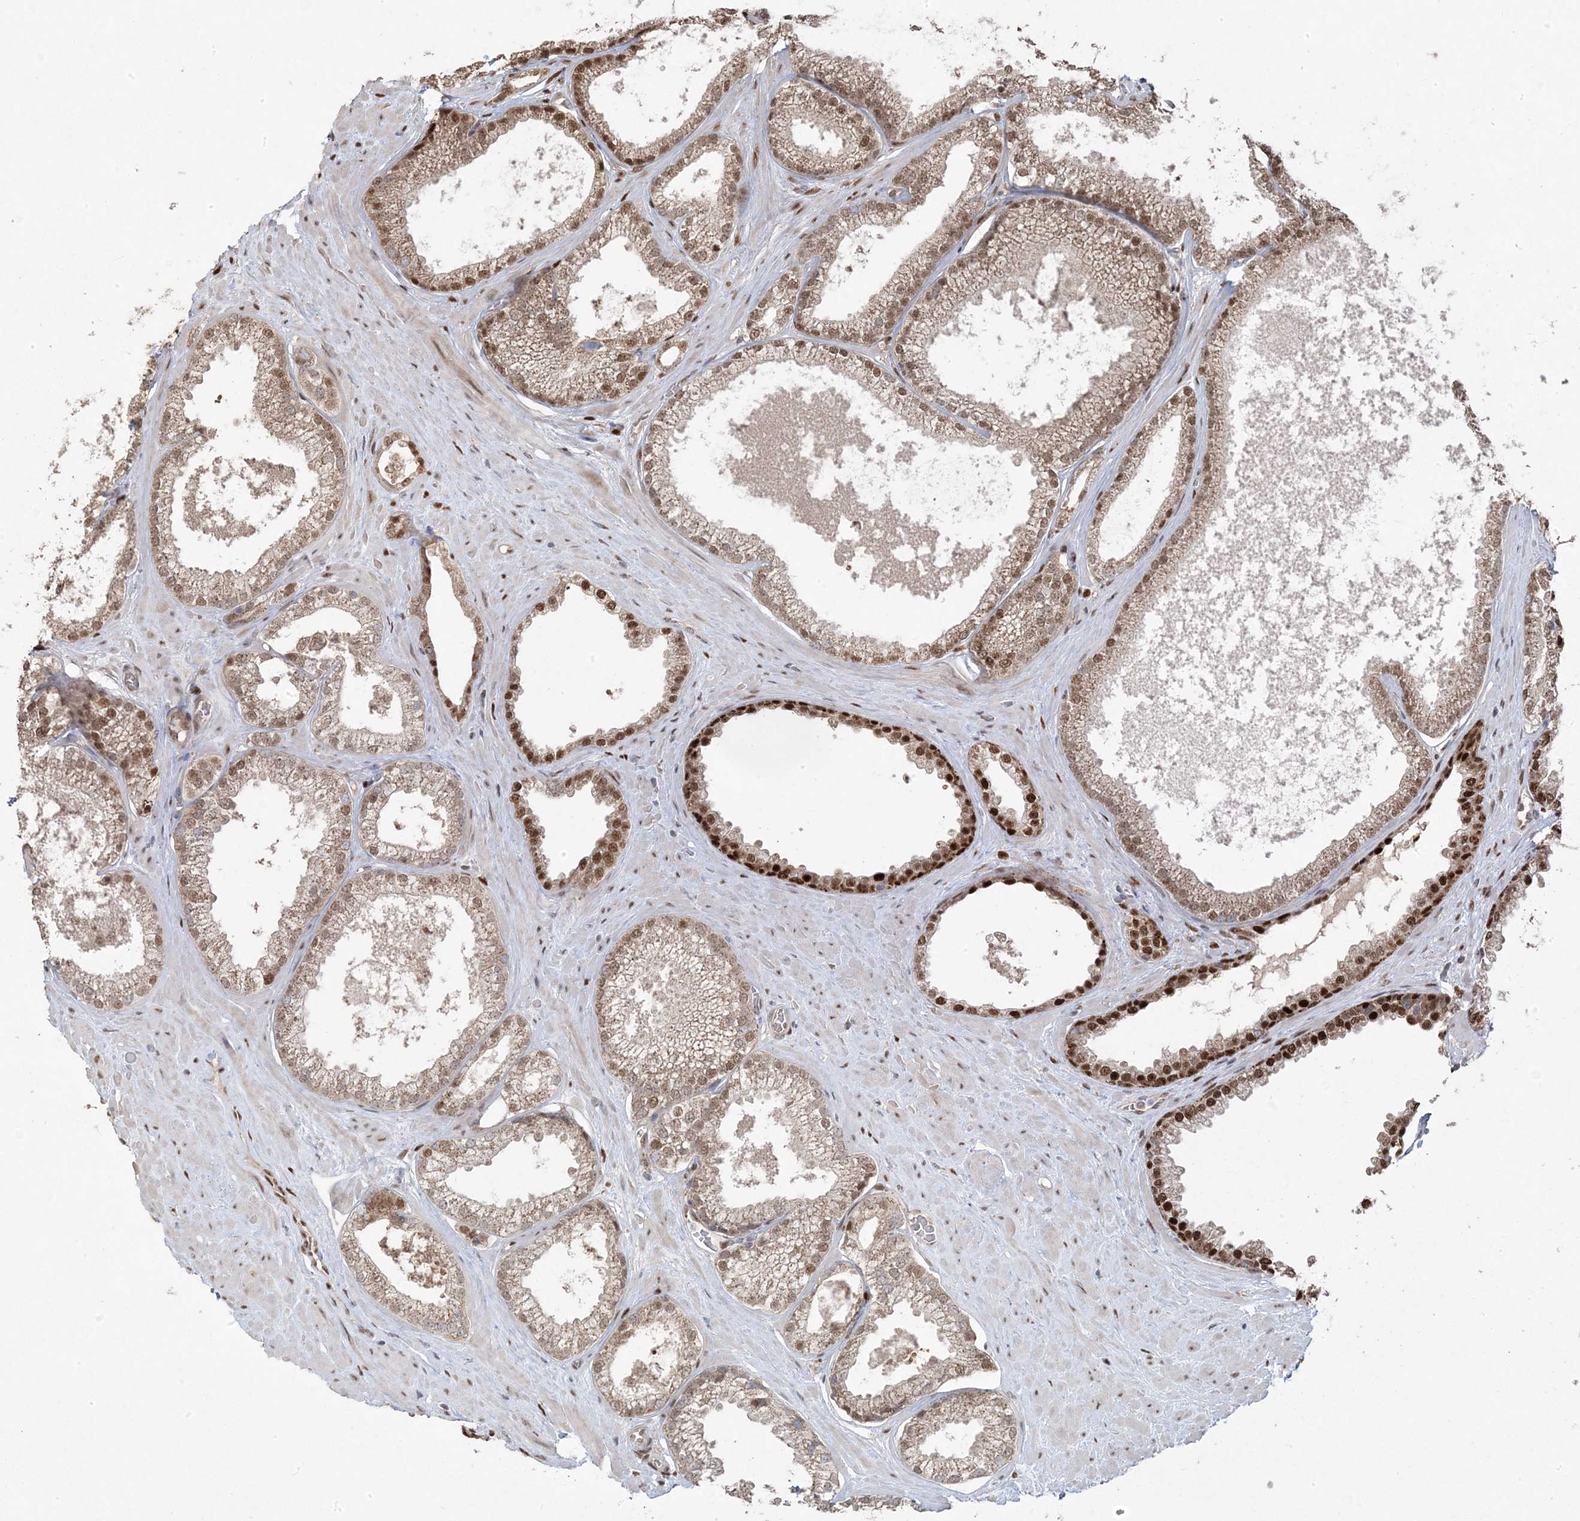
{"staining": {"intensity": "moderate", "quantity": "25%-75%", "location": "cytoplasmic/membranous,nuclear"}, "tissue": "prostate cancer", "cell_type": "Tumor cells", "image_type": "cancer", "snomed": [{"axis": "morphology", "description": "Adenocarcinoma, Low grade"}, {"axis": "topography", "description": "Prostate"}], "caption": "Adenocarcinoma (low-grade) (prostate) stained for a protein exhibits moderate cytoplasmic/membranous and nuclear positivity in tumor cells.", "gene": "PPOX", "patient": {"sex": "male", "age": 62}}